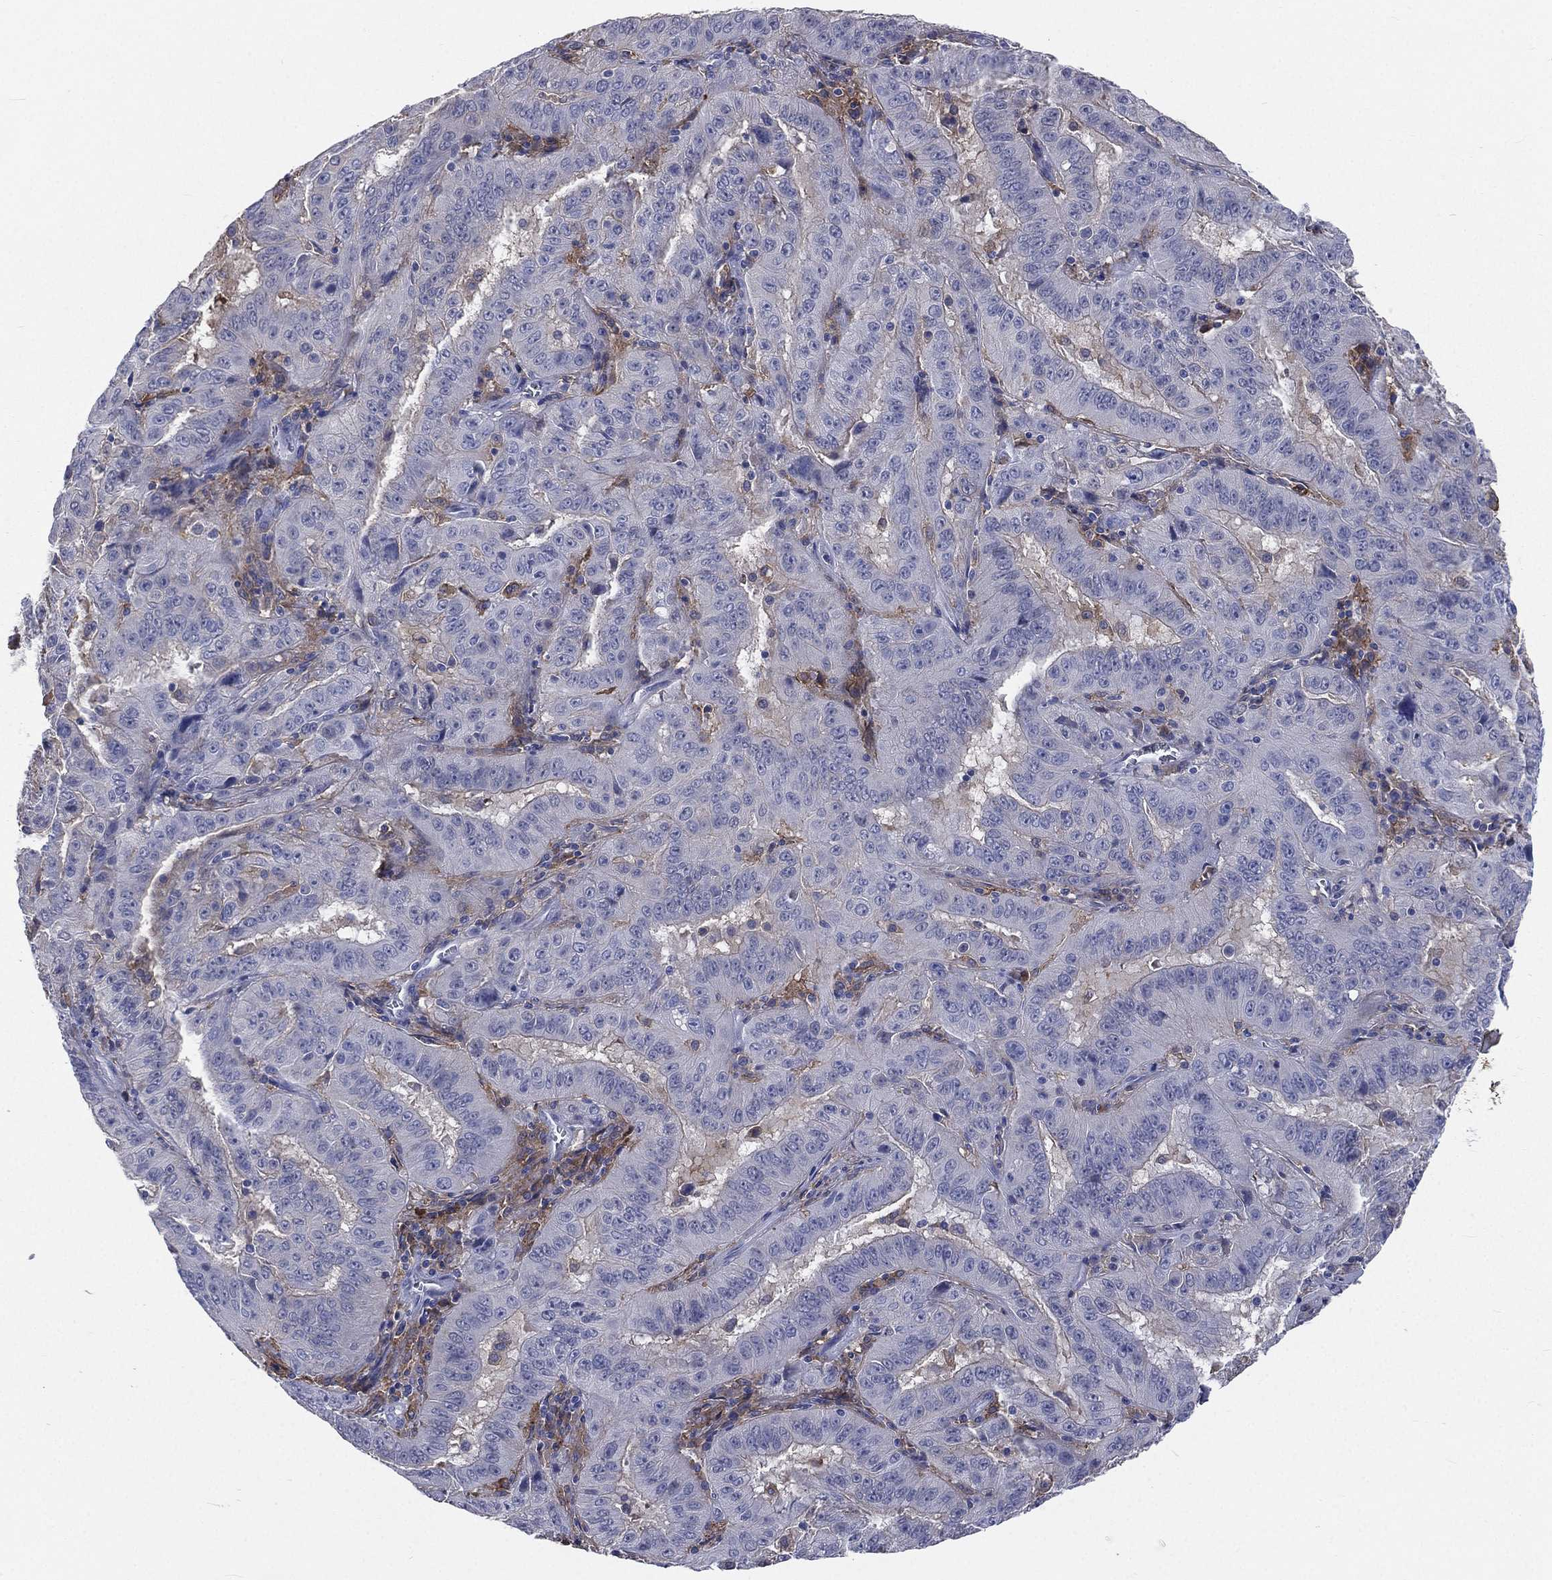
{"staining": {"intensity": "negative", "quantity": "none", "location": "none"}, "tissue": "pancreatic cancer", "cell_type": "Tumor cells", "image_type": "cancer", "snomed": [{"axis": "morphology", "description": "Adenocarcinoma, NOS"}, {"axis": "topography", "description": "Pancreas"}], "caption": "Tumor cells are negative for protein expression in human pancreatic cancer.", "gene": "BASP1", "patient": {"sex": "male", "age": 63}}